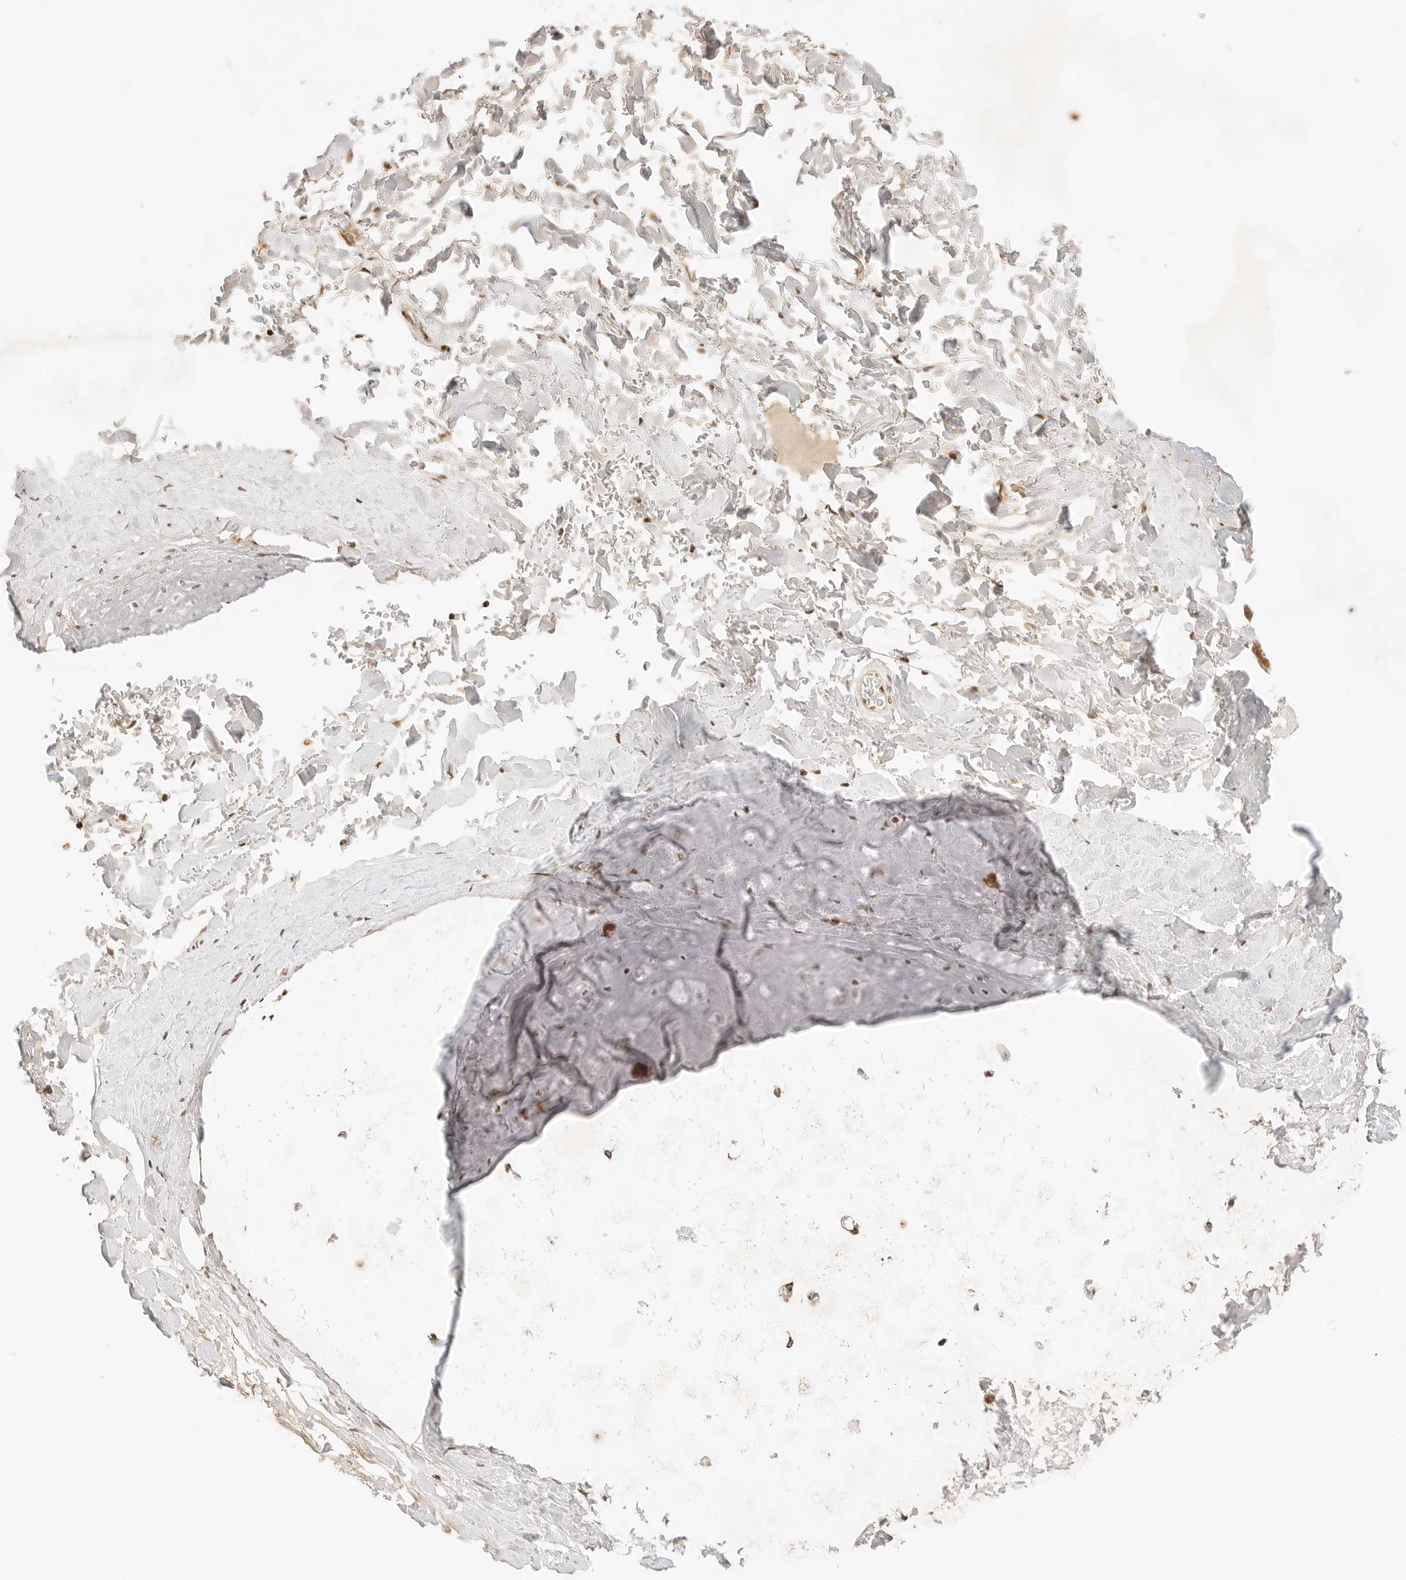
{"staining": {"intensity": "moderate", "quantity": "25%-75%", "location": "cytoplasmic/membranous,nuclear"}, "tissue": "adipose tissue", "cell_type": "Adipocytes", "image_type": "normal", "snomed": [{"axis": "morphology", "description": "Normal tissue, NOS"}, {"axis": "topography", "description": "Cartilage tissue"}], "caption": "The image shows staining of unremarkable adipose tissue, revealing moderate cytoplasmic/membranous,nuclear protein positivity (brown color) within adipocytes.", "gene": "RPS6KL1", "patient": {"sex": "female", "age": 63}}